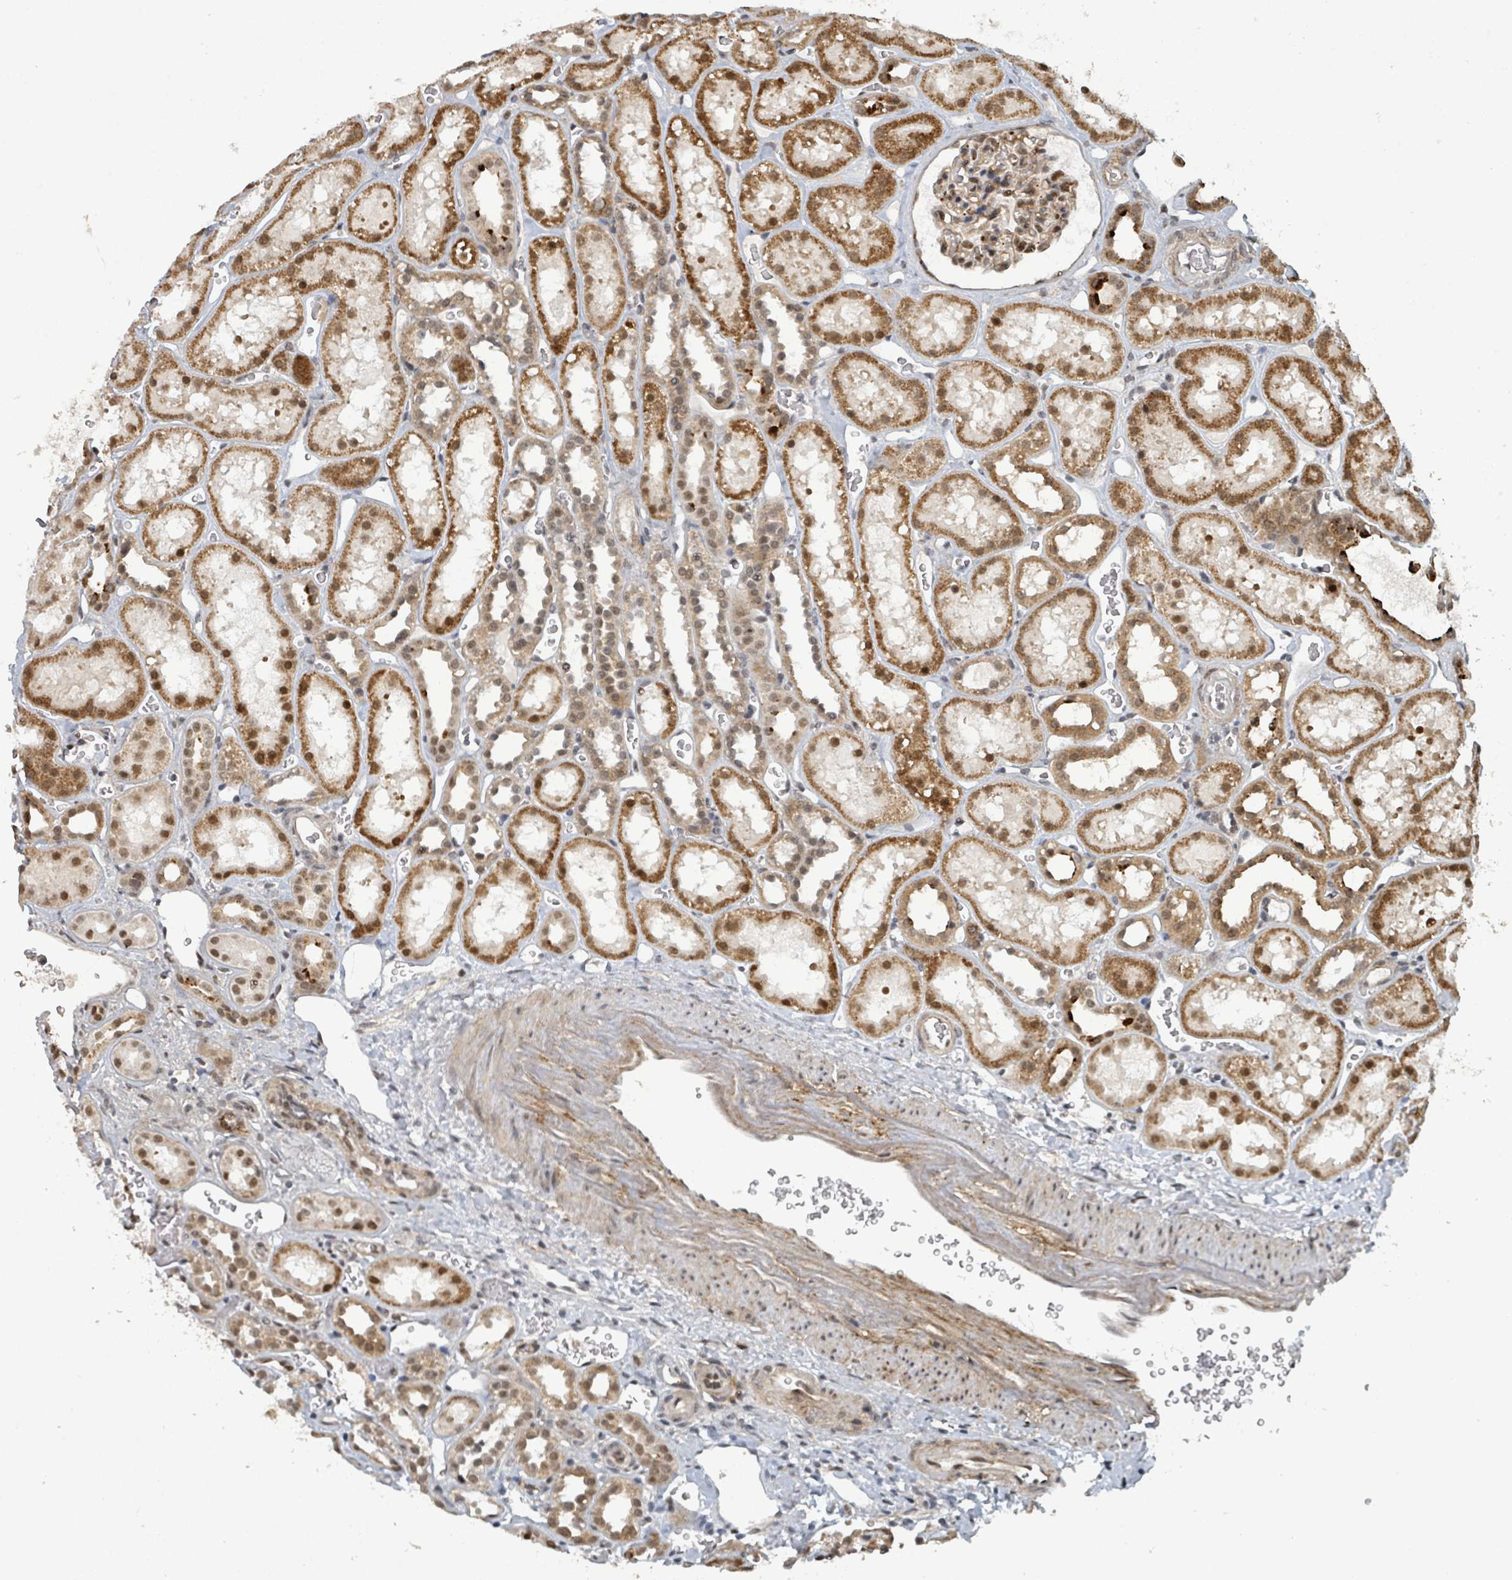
{"staining": {"intensity": "moderate", "quantity": "25%-75%", "location": "cytoplasmic/membranous,nuclear"}, "tissue": "kidney", "cell_type": "Cells in glomeruli", "image_type": "normal", "snomed": [{"axis": "morphology", "description": "Normal tissue, NOS"}, {"axis": "topography", "description": "Kidney"}], "caption": "Immunohistochemical staining of unremarkable human kidney displays 25%-75% levels of moderate cytoplasmic/membranous,nuclear protein staining in approximately 25%-75% of cells in glomeruli. (DAB = brown stain, brightfield microscopy at high magnification).", "gene": "GTF3C1", "patient": {"sex": "female", "age": 41}}